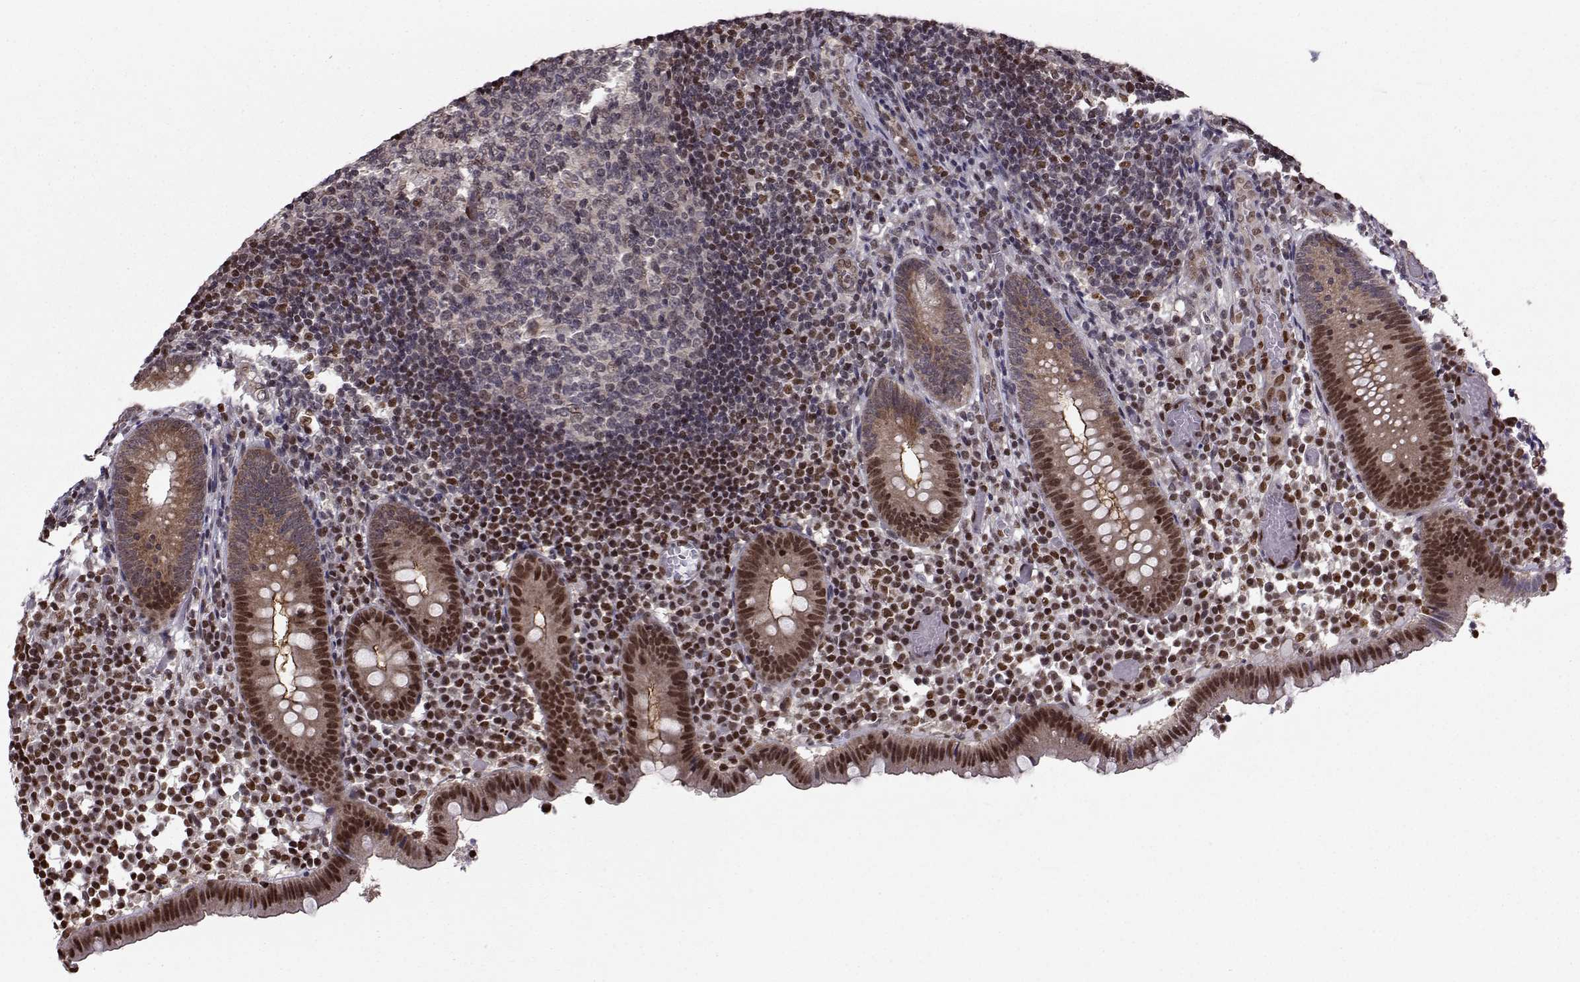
{"staining": {"intensity": "strong", "quantity": "25%-75%", "location": "cytoplasmic/membranous,nuclear"}, "tissue": "appendix", "cell_type": "Glandular cells", "image_type": "normal", "snomed": [{"axis": "morphology", "description": "Normal tissue, NOS"}, {"axis": "topography", "description": "Appendix"}], "caption": "This micrograph demonstrates immunohistochemistry staining of unremarkable human appendix, with high strong cytoplasmic/membranous,nuclear expression in about 25%-75% of glandular cells.", "gene": "PKN2", "patient": {"sex": "female", "age": 32}}